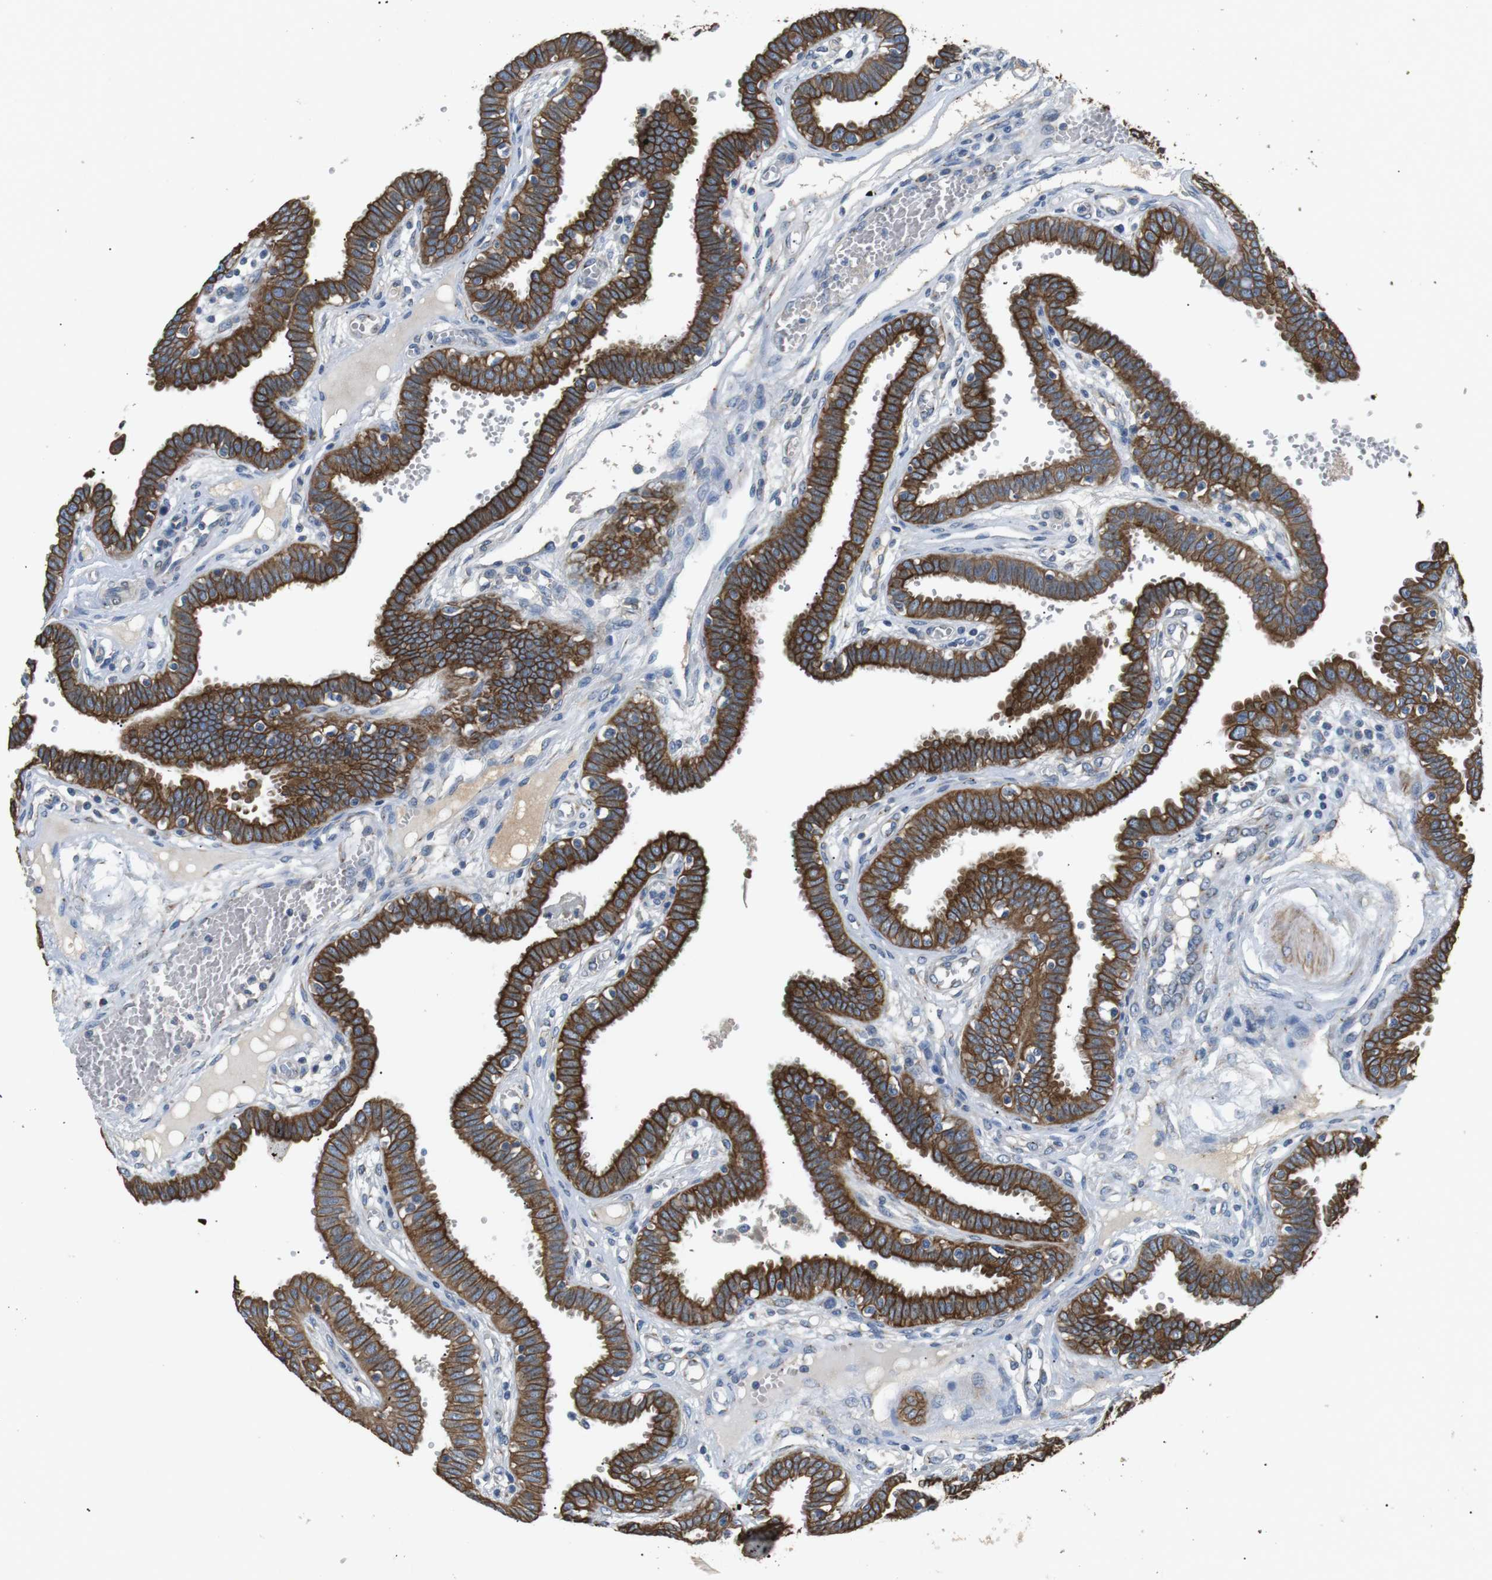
{"staining": {"intensity": "strong", "quantity": ">75%", "location": "cytoplasmic/membranous"}, "tissue": "fallopian tube", "cell_type": "Glandular cells", "image_type": "normal", "snomed": [{"axis": "morphology", "description": "Normal tissue, NOS"}, {"axis": "topography", "description": "Fallopian tube"}], "caption": "Immunohistochemistry histopathology image of benign human fallopian tube stained for a protein (brown), which exhibits high levels of strong cytoplasmic/membranous staining in approximately >75% of glandular cells.", "gene": "UNC5CL", "patient": {"sex": "female", "age": 32}}